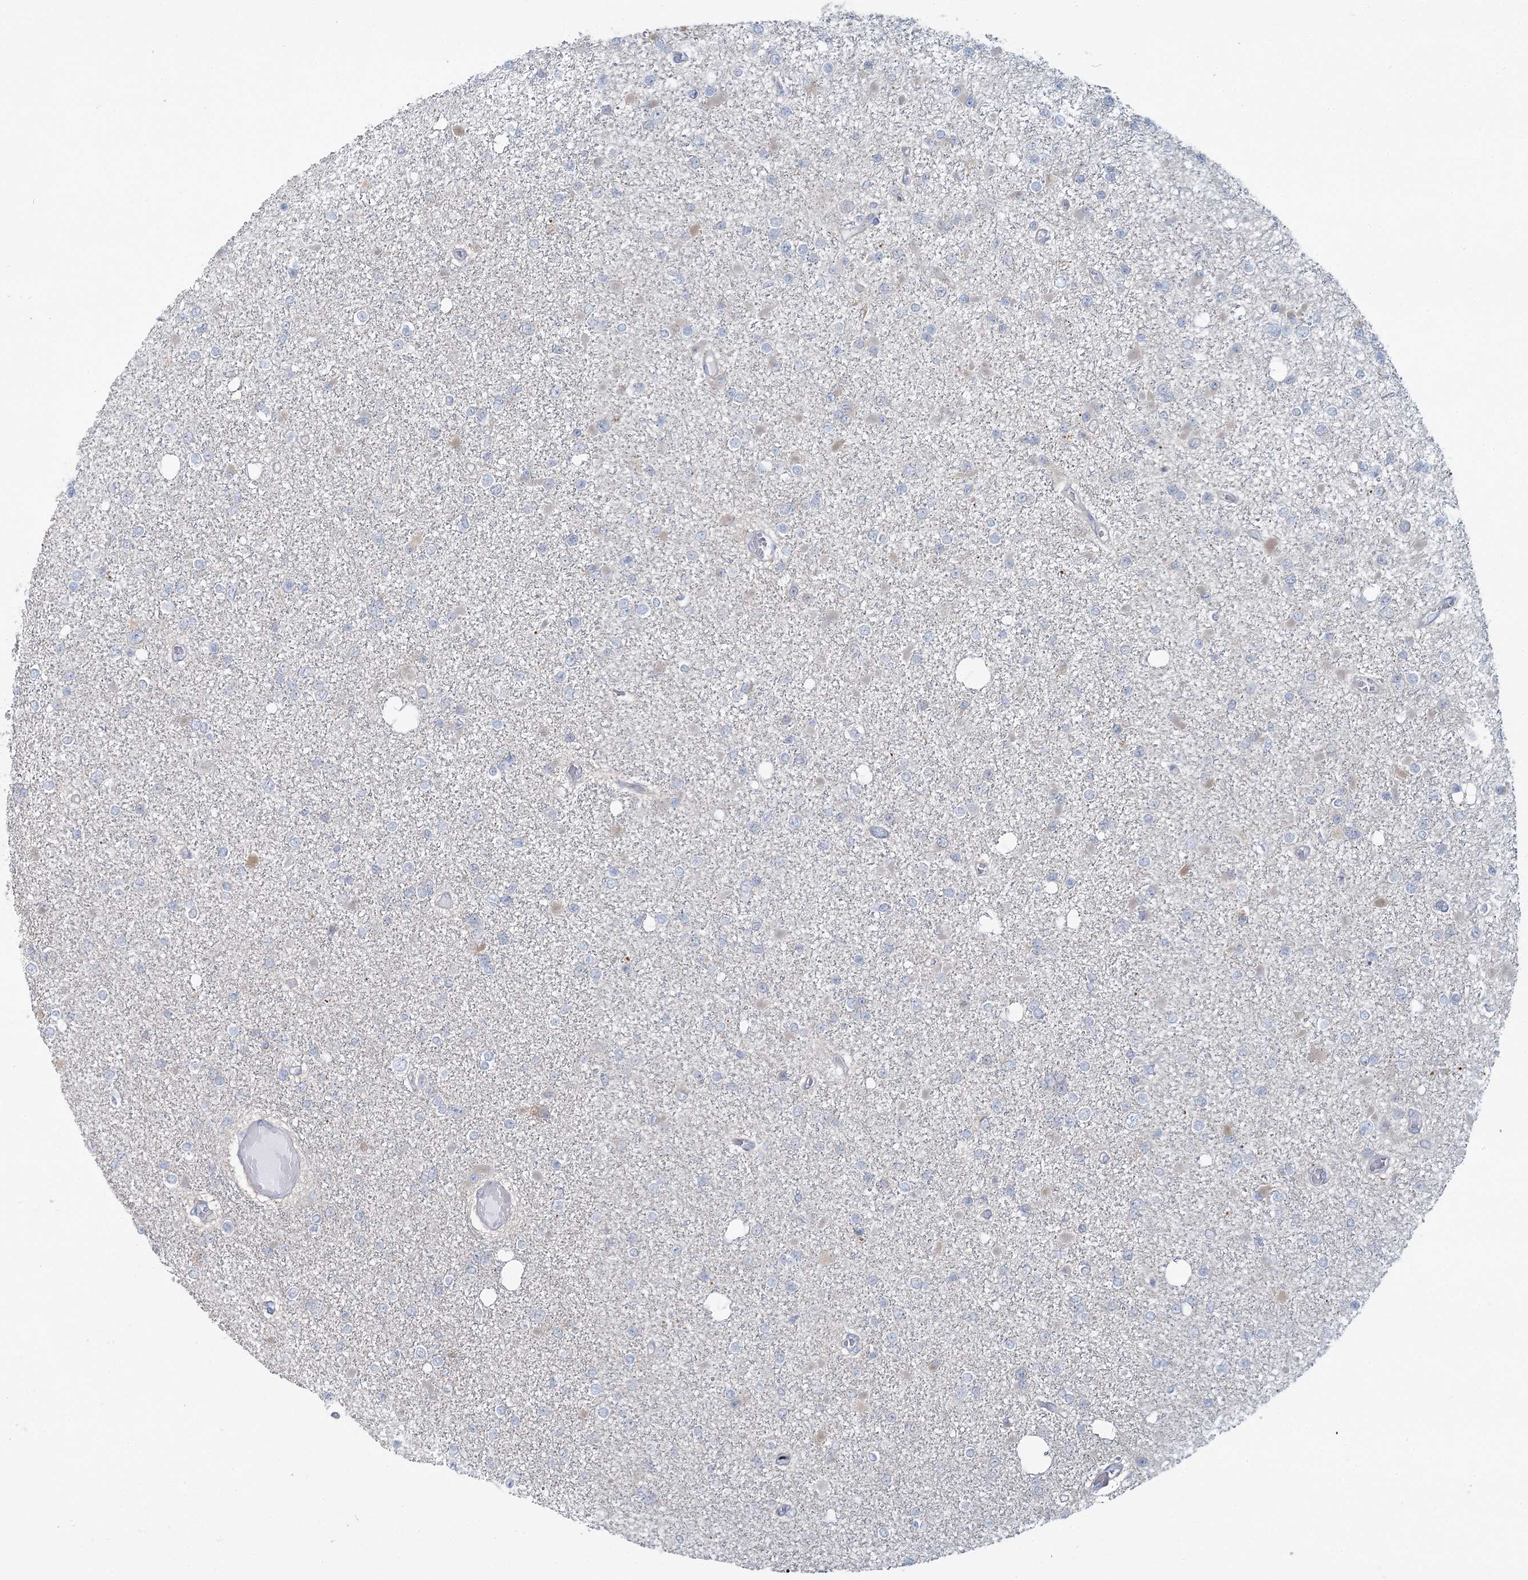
{"staining": {"intensity": "negative", "quantity": "none", "location": "none"}, "tissue": "glioma", "cell_type": "Tumor cells", "image_type": "cancer", "snomed": [{"axis": "morphology", "description": "Glioma, malignant, Low grade"}, {"axis": "topography", "description": "Brain"}], "caption": "Immunohistochemistry image of neoplastic tissue: human glioma stained with DAB (3,3'-diaminobenzidine) reveals no significant protein positivity in tumor cells. (Brightfield microscopy of DAB (3,3'-diaminobenzidine) IHC at high magnification).", "gene": "CMBL", "patient": {"sex": "female", "age": 22}}